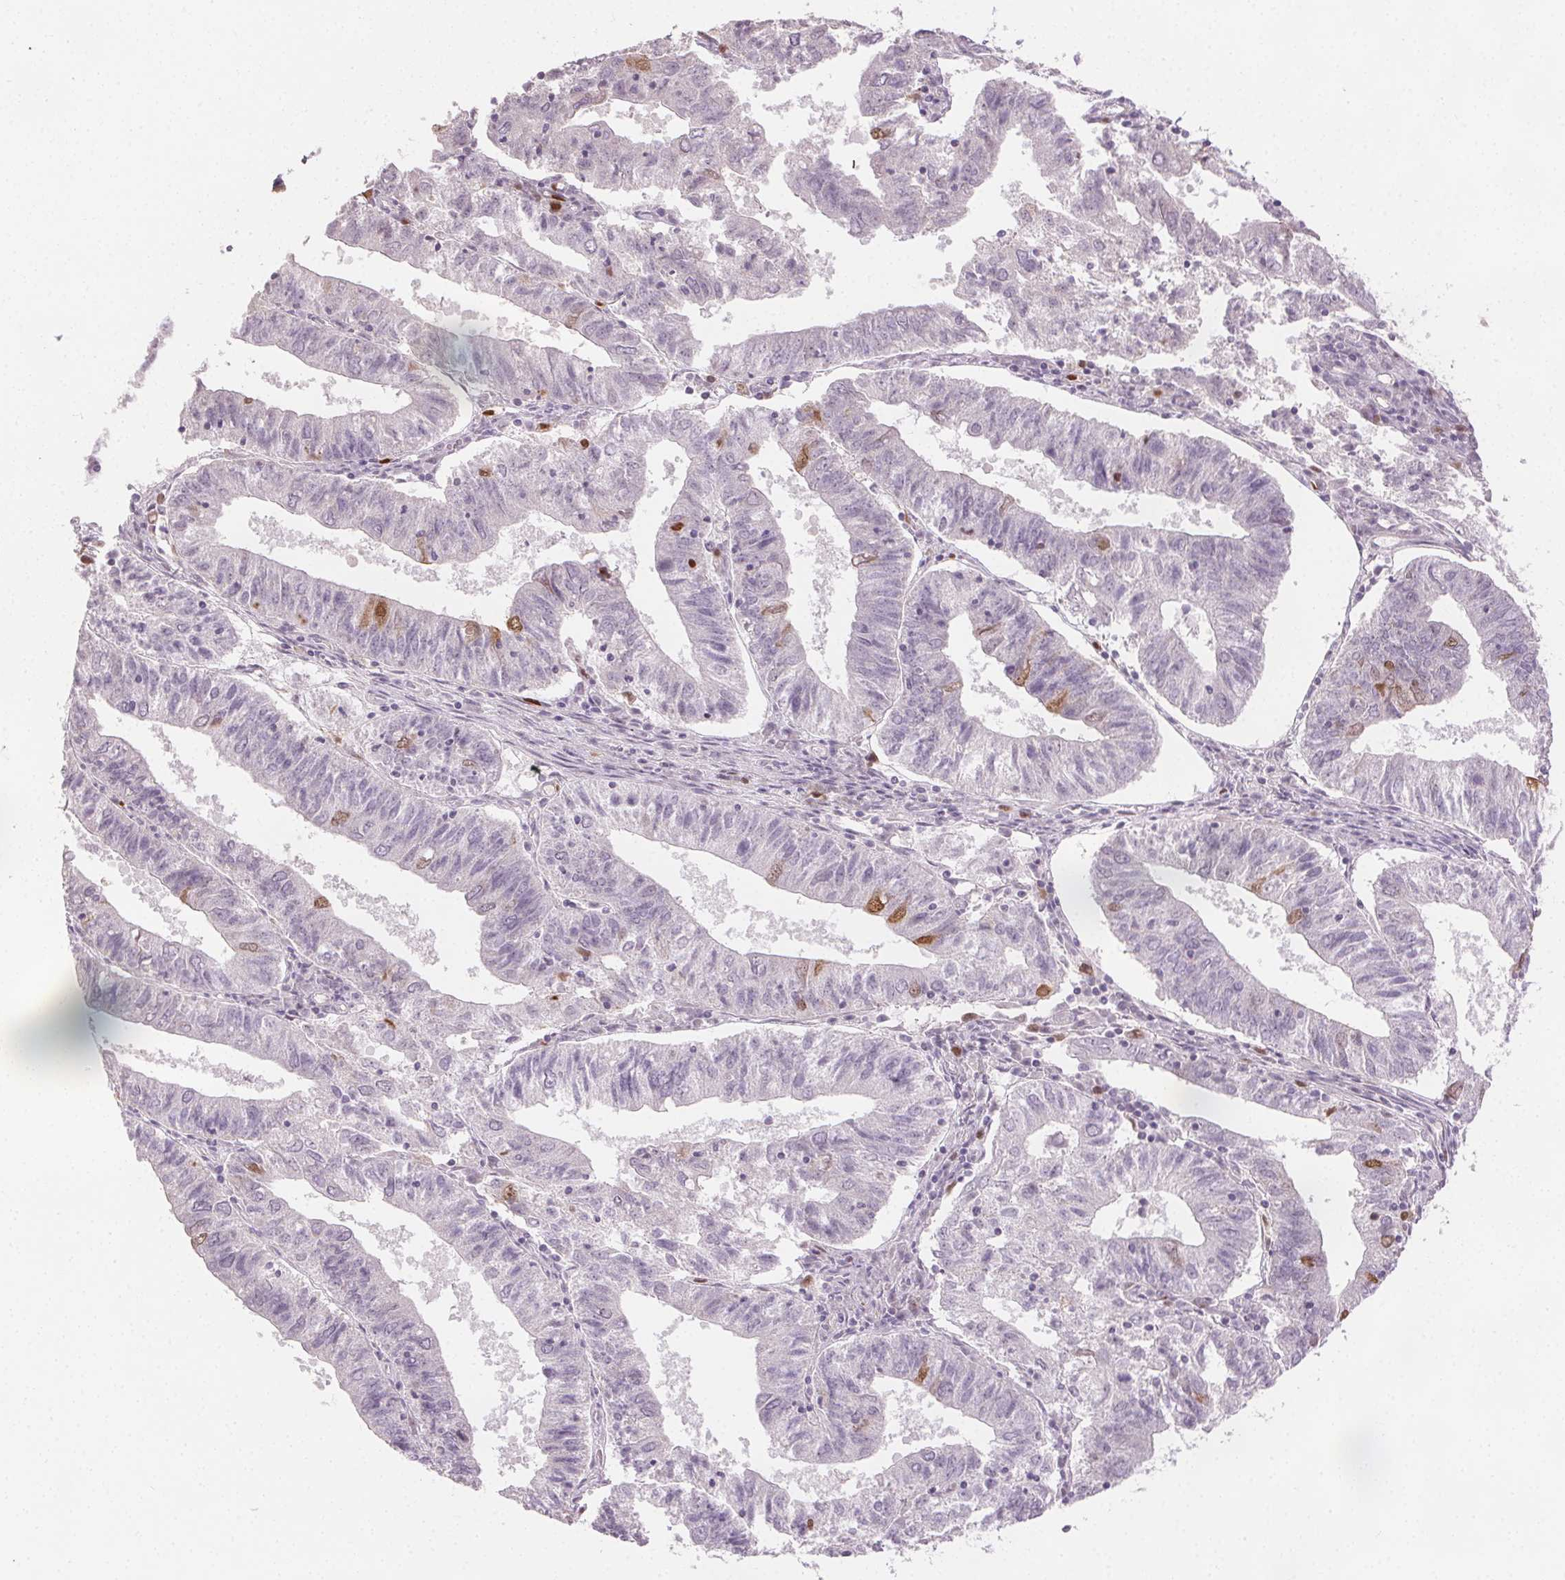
{"staining": {"intensity": "moderate", "quantity": "<25%", "location": "nuclear"}, "tissue": "endometrial cancer", "cell_type": "Tumor cells", "image_type": "cancer", "snomed": [{"axis": "morphology", "description": "Adenocarcinoma, NOS"}, {"axis": "topography", "description": "Endometrium"}], "caption": "Endometrial adenocarcinoma stained for a protein (brown) exhibits moderate nuclear positive staining in approximately <25% of tumor cells.", "gene": "ANLN", "patient": {"sex": "female", "age": 82}}